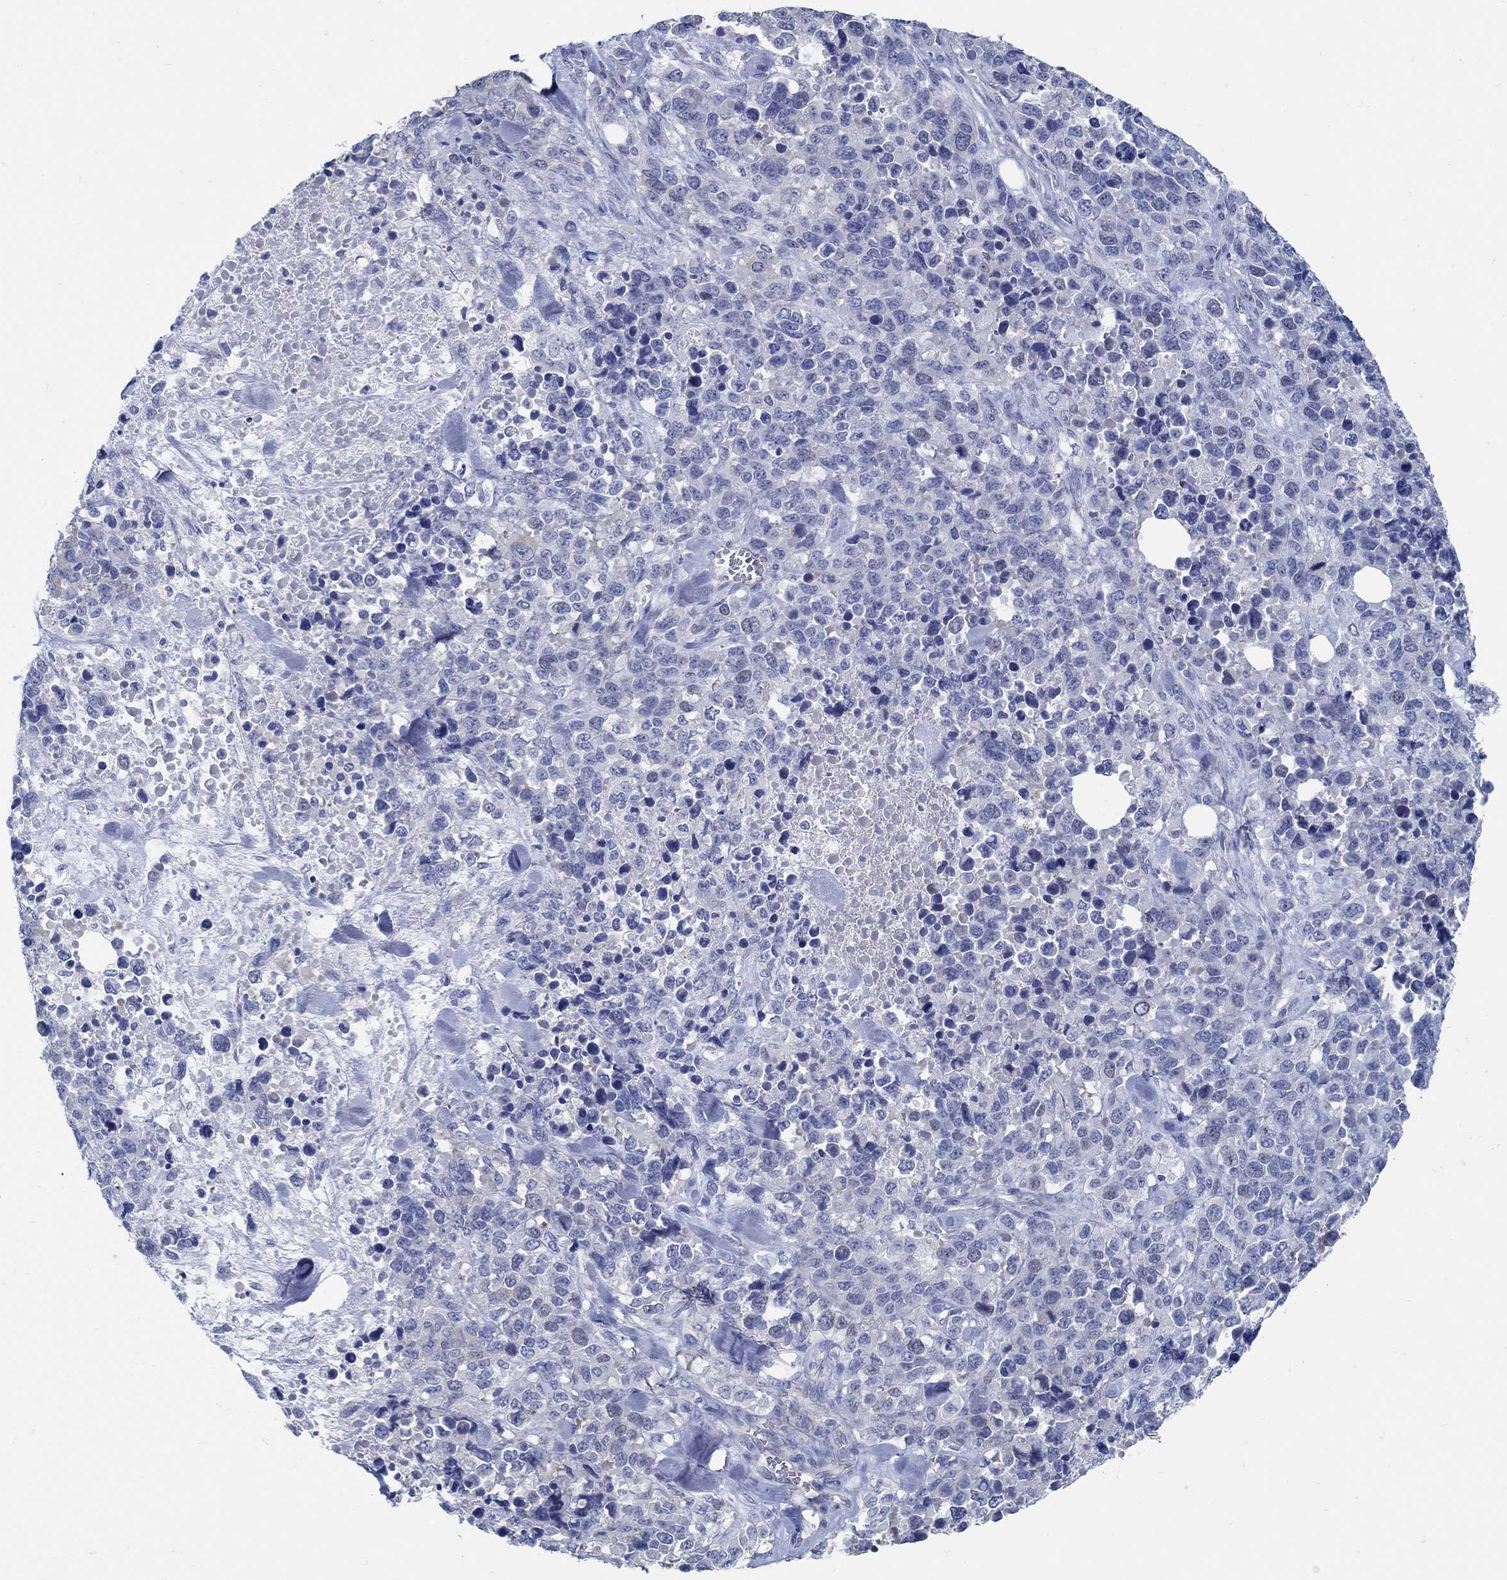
{"staining": {"intensity": "negative", "quantity": "none", "location": "none"}, "tissue": "melanoma", "cell_type": "Tumor cells", "image_type": "cancer", "snomed": [{"axis": "morphology", "description": "Malignant melanoma, Metastatic site"}, {"axis": "topography", "description": "Skin"}], "caption": "IHC of human melanoma reveals no staining in tumor cells.", "gene": "C15orf39", "patient": {"sex": "male", "age": 84}}